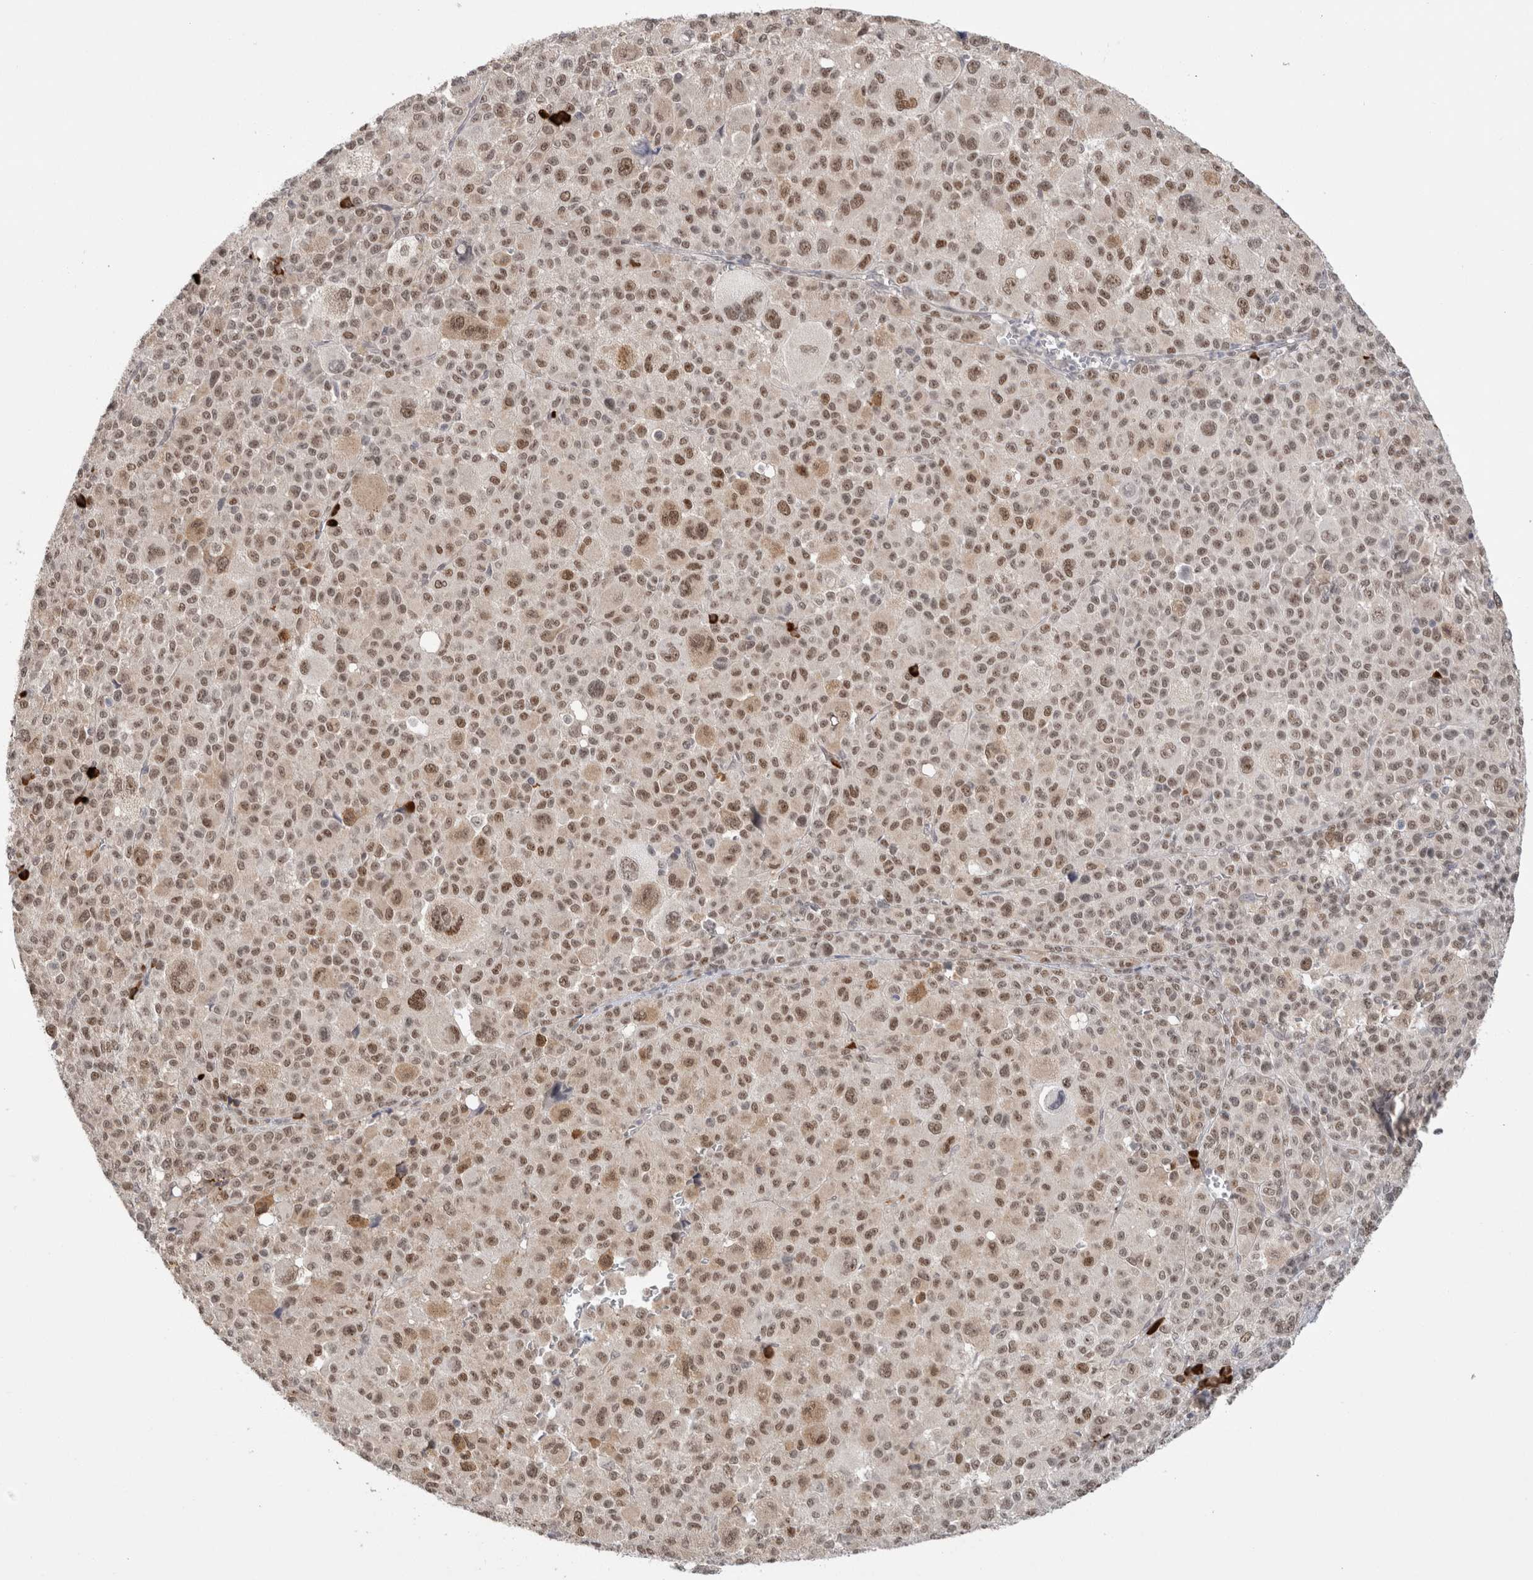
{"staining": {"intensity": "moderate", "quantity": ">75%", "location": "nuclear"}, "tissue": "melanoma", "cell_type": "Tumor cells", "image_type": "cancer", "snomed": [{"axis": "morphology", "description": "Malignant melanoma, Metastatic site"}, {"axis": "topography", "description": "Skin"}], "caption": "High-power microscopy captured an immunohistochemistry (IHC) image of malignant melanoma (metastatic site), revealing moderate nuclear expression in approximately >75% of tumor cells. (Stains: DAB in brown, nuclei in blue, Microscopy: brightfield microscopy at high magnification).", "gene": "ZNF24", "patient": {"sex": "female", "age": 74}}